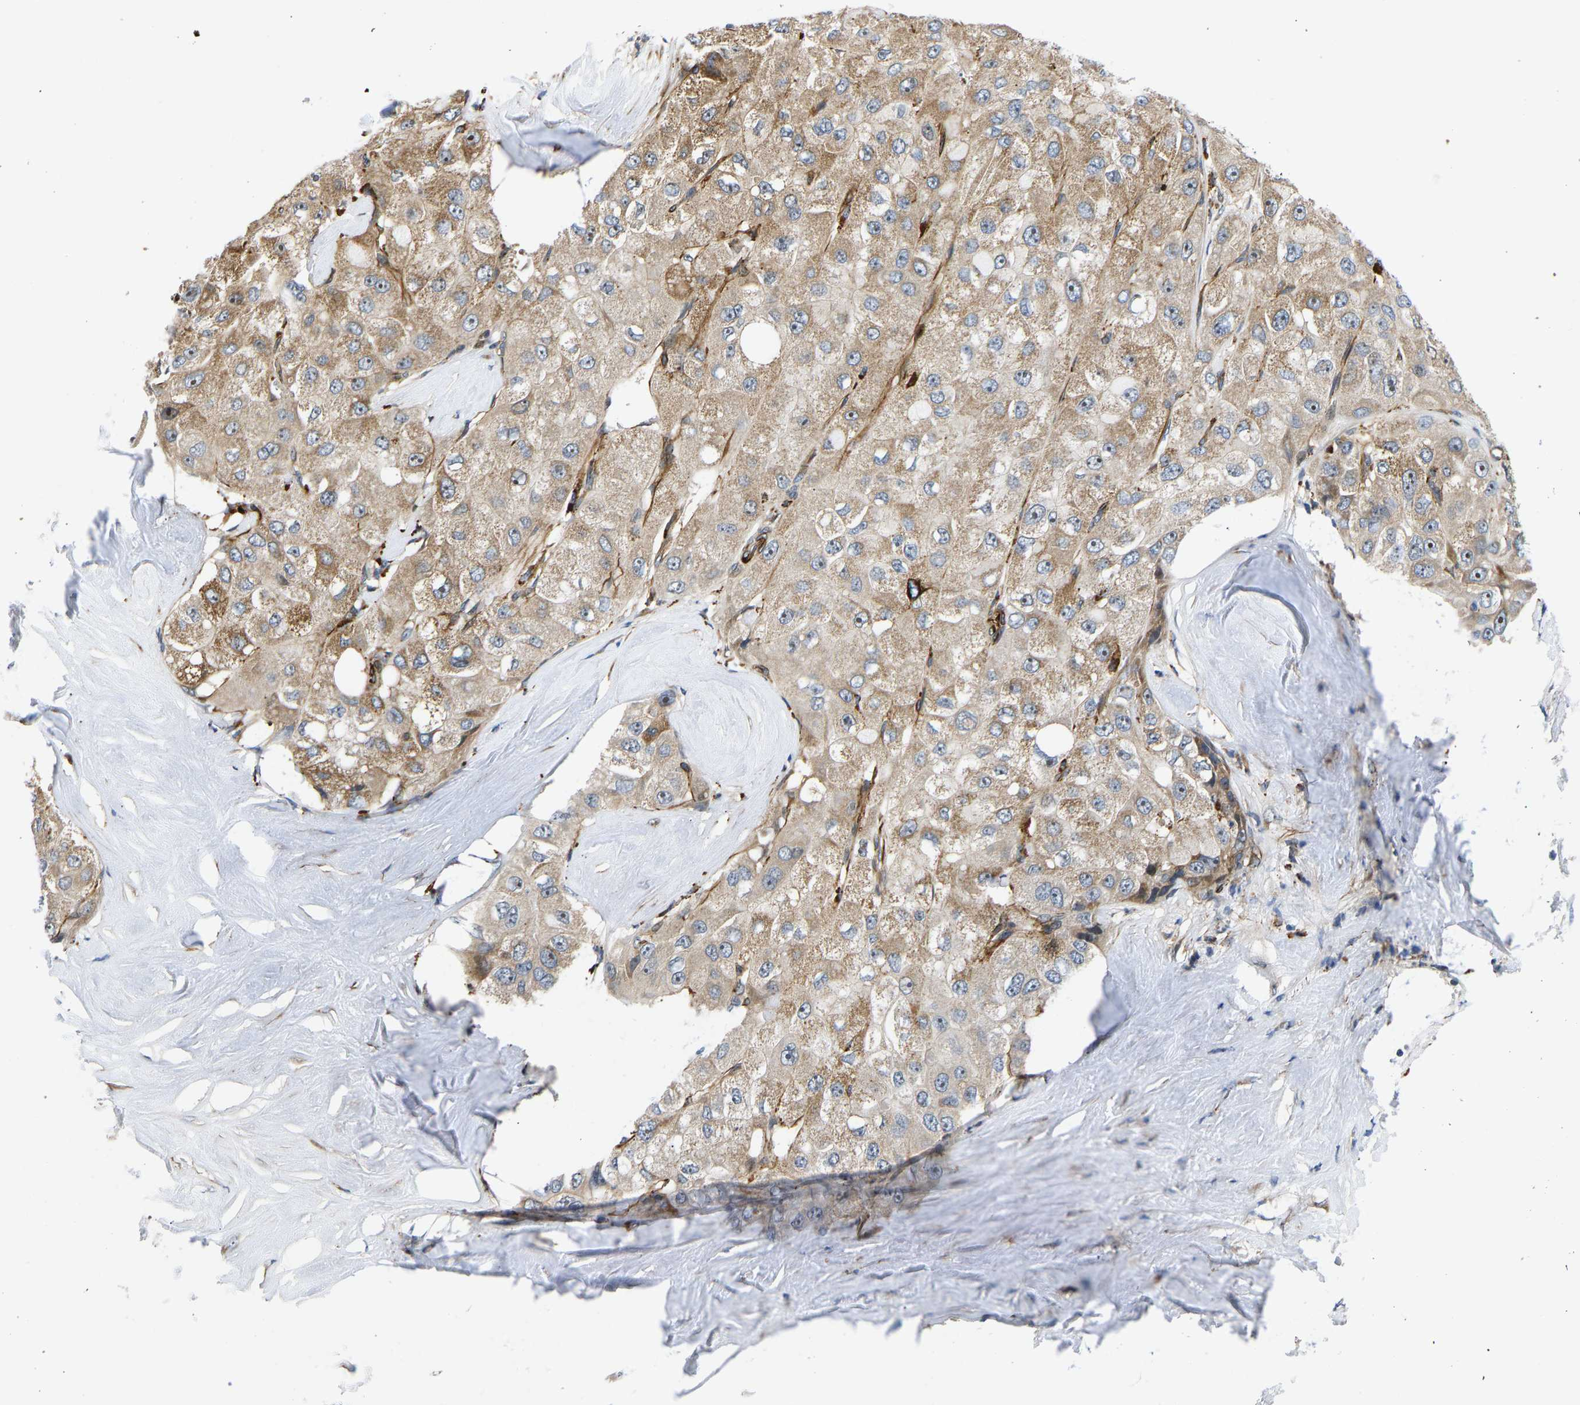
{"staining": {"intensity": "moderate", "quantity": "25%-75%", "location": "cytoplasmic/membranous,nuclear"}, "tissue": "liver cancer", "cell_type": "Tumor cells", "image_type": "cancer", "snomed": [{"axis": "morphology", "description": "Carcinoma, Hepatocellular, NOS"}, {"axis": "topography", "description": "Liver"}], "caption": "Human hepatocellular carcinoma (liver) stained for a protein (brown) reveals moderate cytoplasmic/membranous and nuclear positive positivity in approximately 25%-75% of tumor cells.", "gene": "RESF1", "patient": {"sex": "male", "age": 80}}